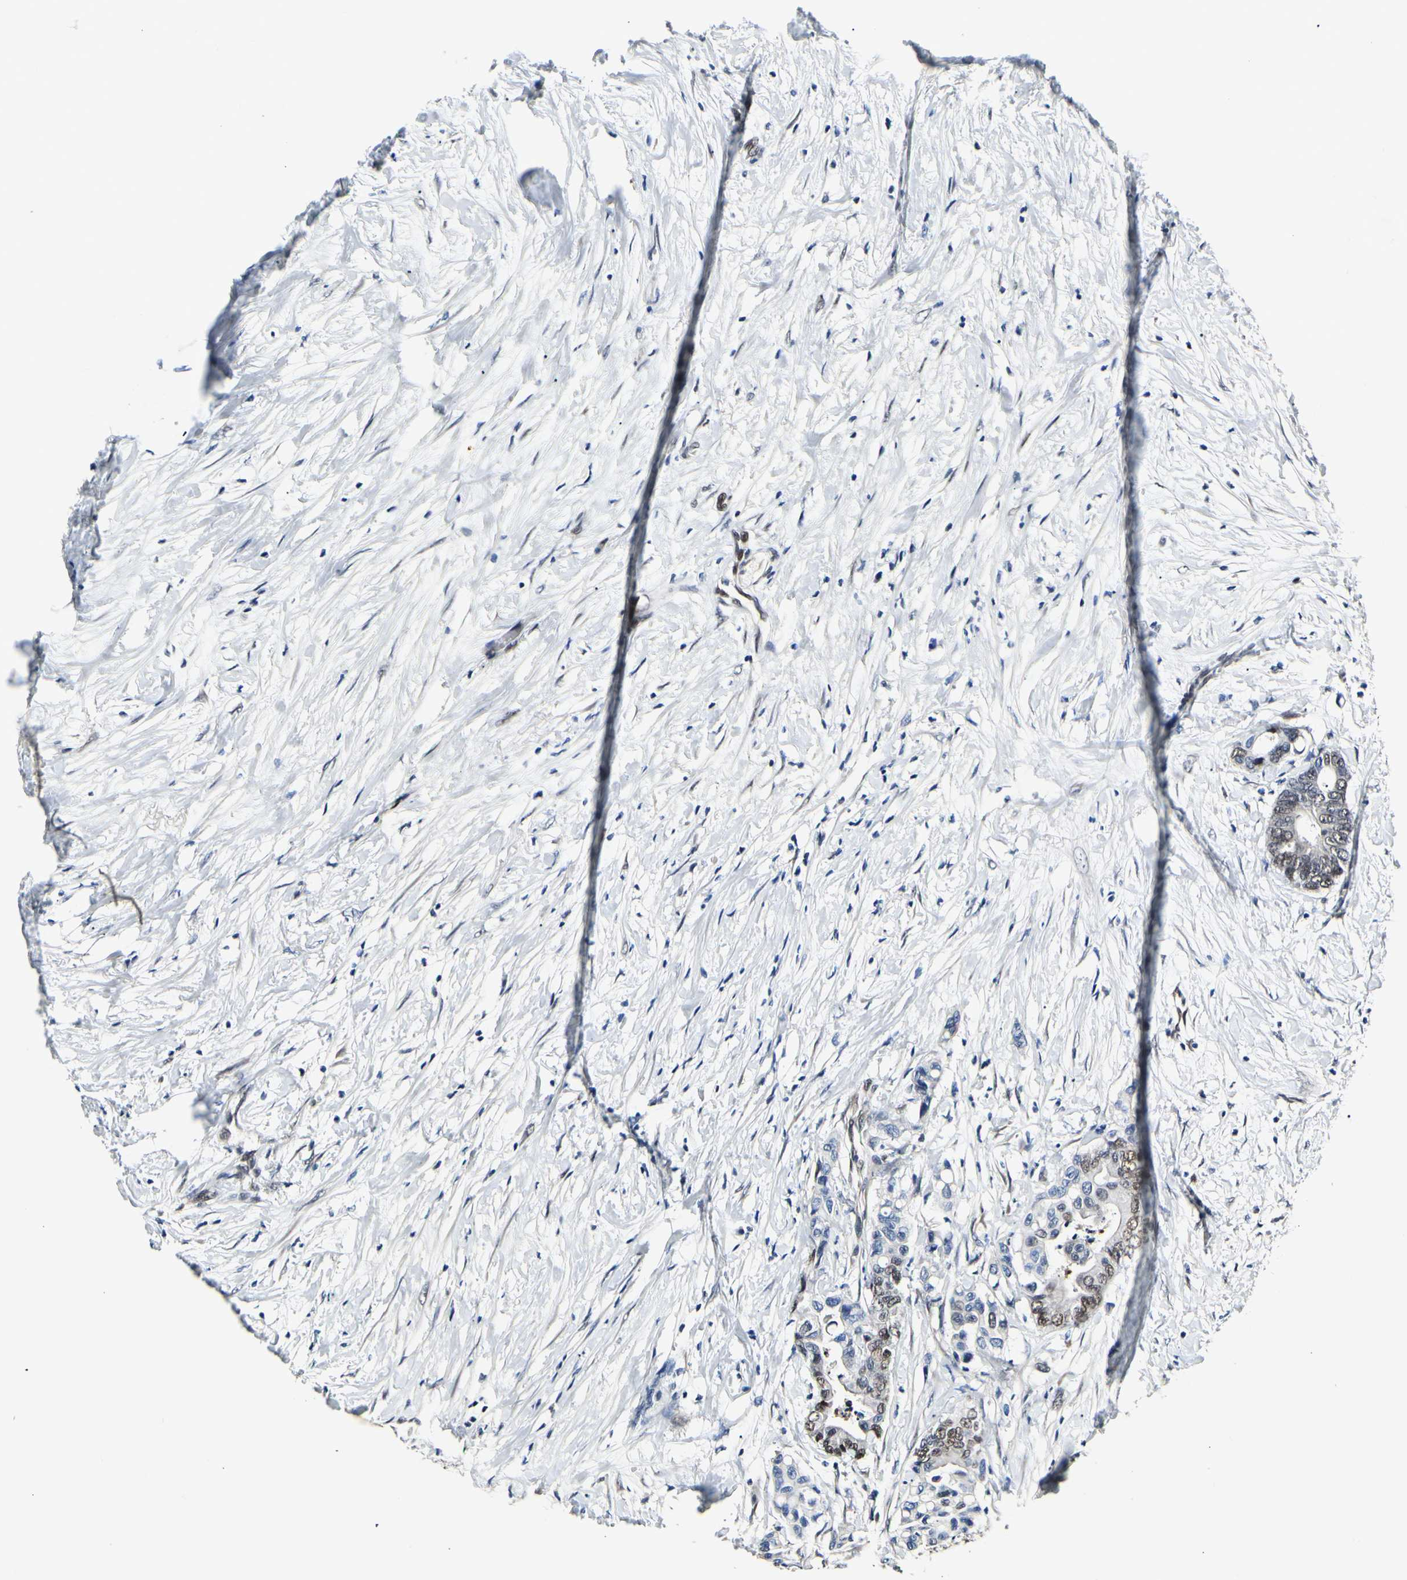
{"staining": {"intensity": "weak", "quantity": "25%-75%", "location": "nuclear"}, "tissue": "colorectal cancer", "cell_type": "Tumor cells", "image_type": "cancer", "snomed": [{"axis": "morphology", "description": "Normal tissue, NOS"}, {"axis": "morphology", "description": "Adenocarcinoma, NOS"}, {"axis": "topography", "description": "Colon"}], "caption": "The micrograph exhibits a brown stain indicating the presence of a protein in the nuclear of tumor cells in colorectal cancer (adenocarcinoma).", "gene": "NFIA", "patient": {"sex": "male", "age": 82}}